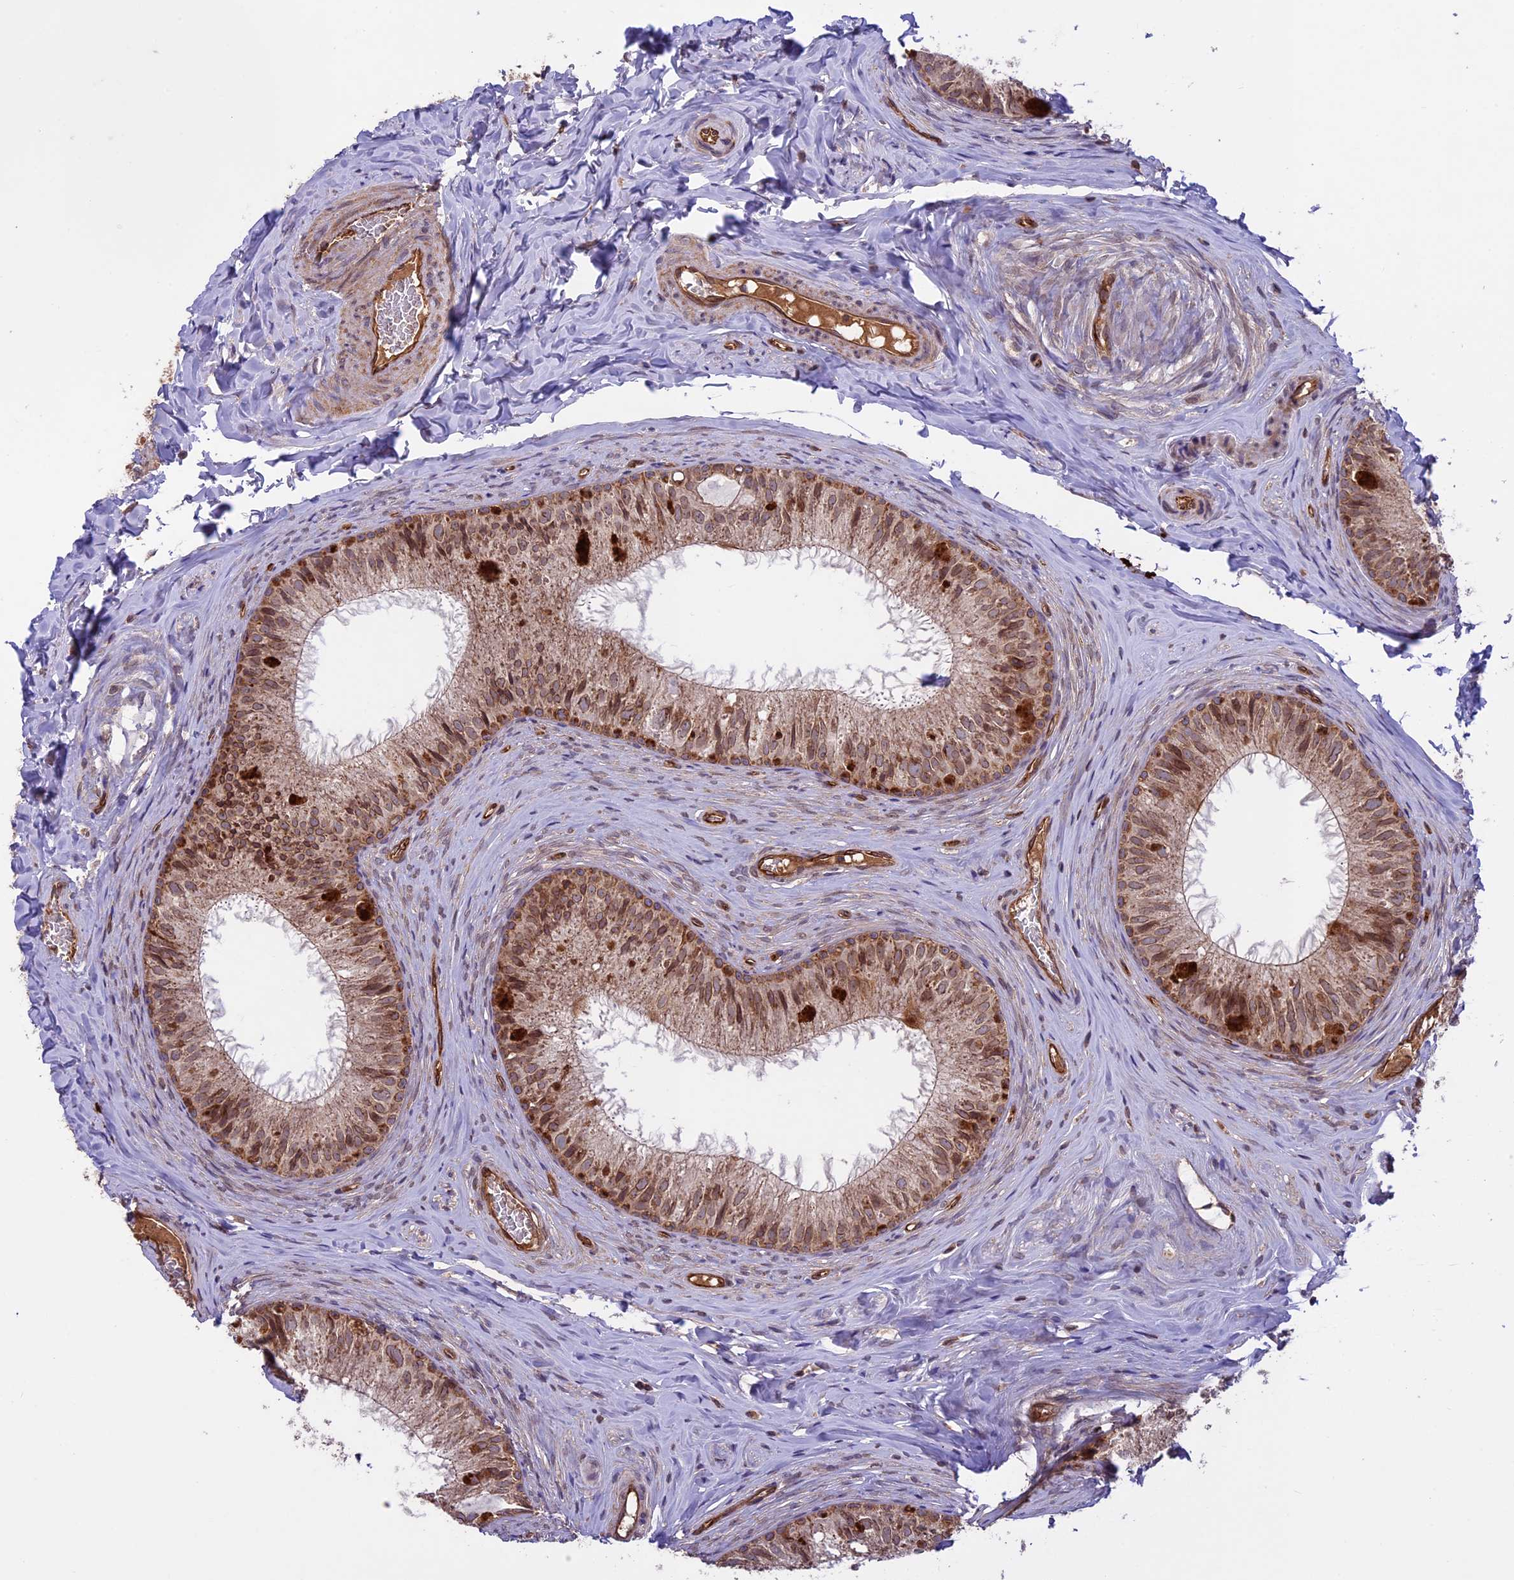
{"staining": {"intensity": "moderate", "quantity": ">75%", "location": "cytoplasmic/membranous,nuclear"}, "tissue": "epididymis", "cell_type": "Glandular cells", "image_type": "normal", "snomed": [{"axis": "morphology", "description": "Normal tissue, NOS"}, {"axis": "topography", "description": "Epididymis"}], "caption": "This photomicrograph exhibits IHC staining of benign epididymis, with medium moderate cytoplasmic/membranous,nuclear staining in about >75% of glandular cells.", "gene": "CCDC125", "patient": {"sex": "male", "age": 34}}